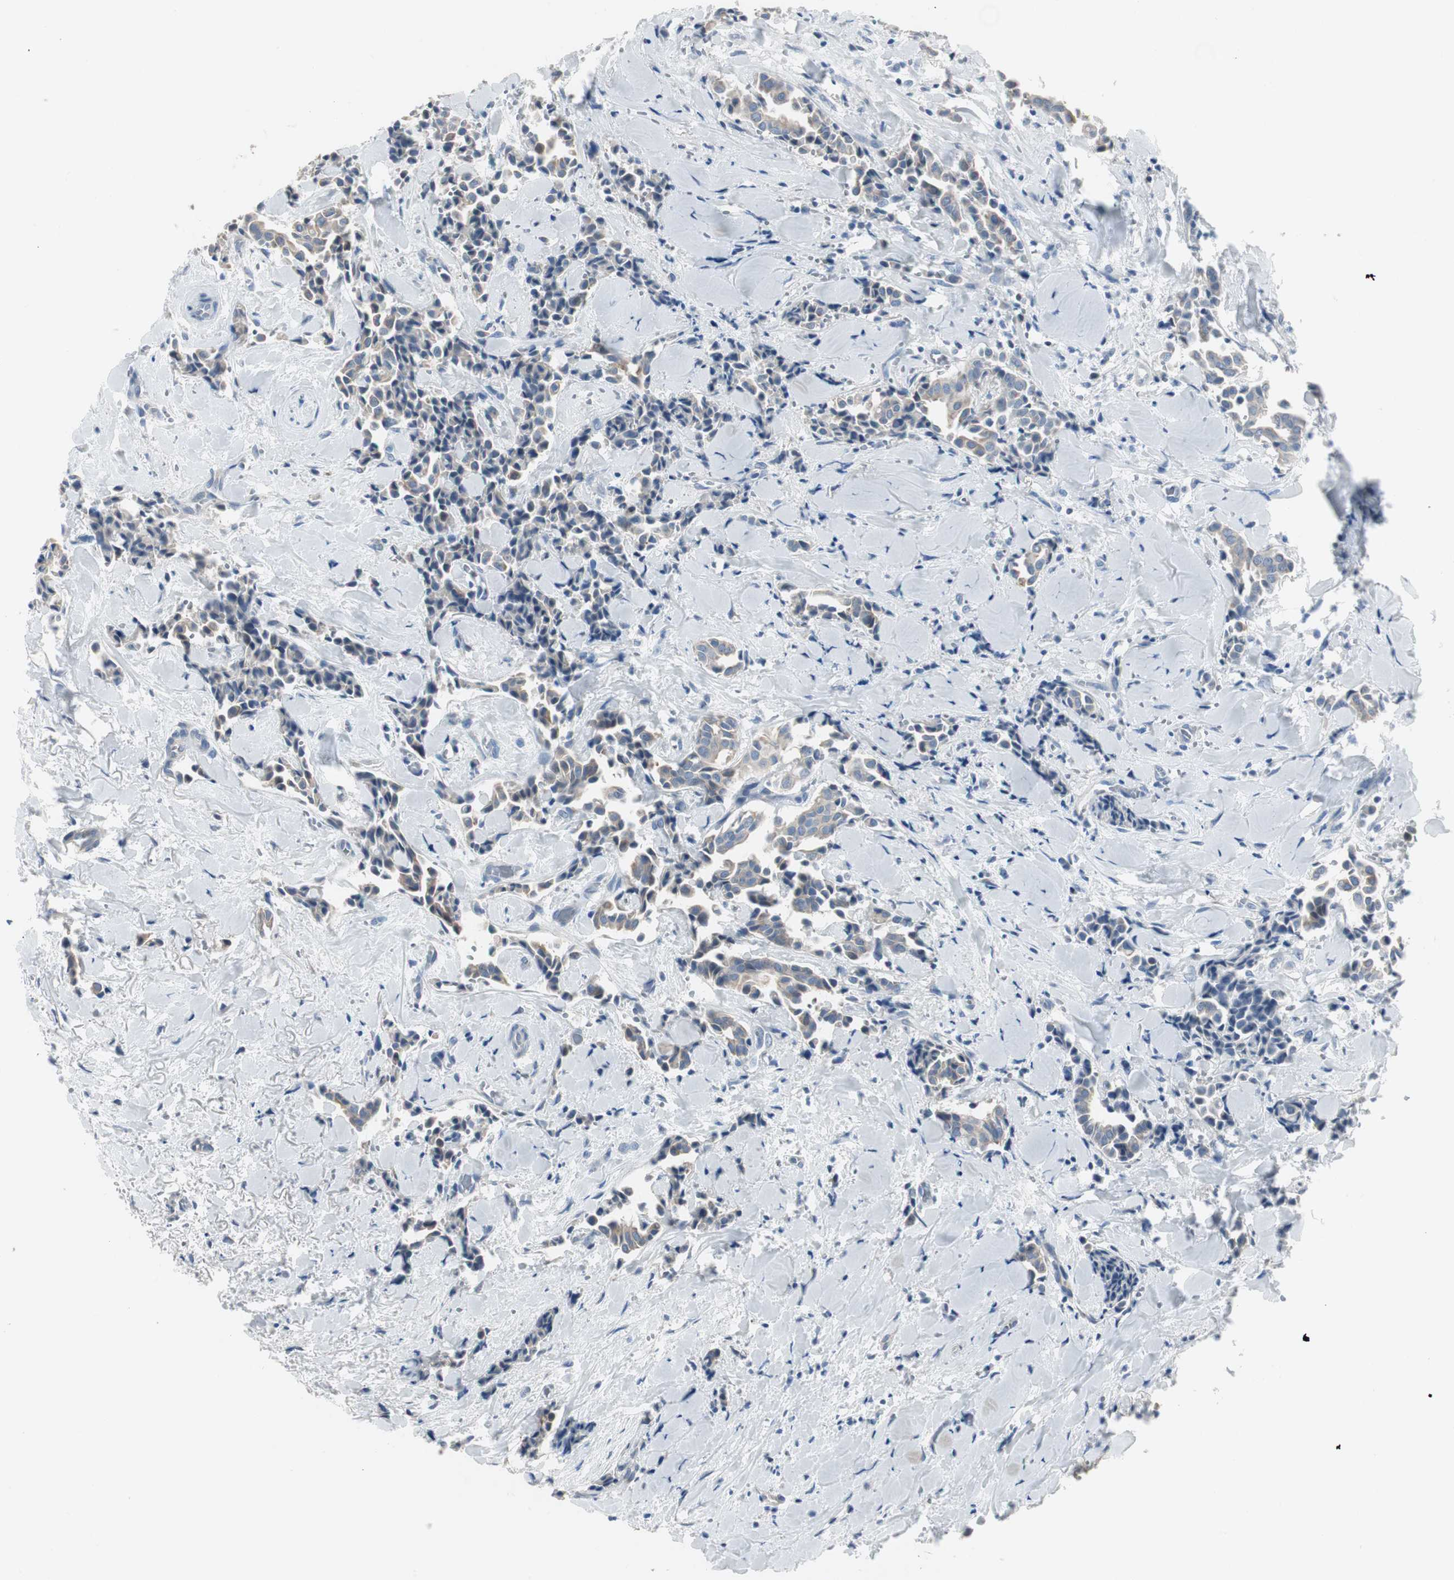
{"staining": {"intensity": "weak", "quantity": "25%-75%", "location": "cytoplasmic/membranous"}, "tissue": "head and neck cancer", "cell_type": "Tumor cells", "image_type": "cancer", "snomed": [{"axis": "morphology", "description": "Adenocarcinoma, NOS"}, {"axis": "topography", "description": "Salivary gland"}, {"axis": "topography", "description": "Head-Neck"}], "caption": "A brown stain shows weak cytoplasmic/membranous expression of a protein in head and neck cancer (adenocarcinoma) tumor cells.", "gene": "SPINK4", "patient": {"sex": "female", "age": 59}}